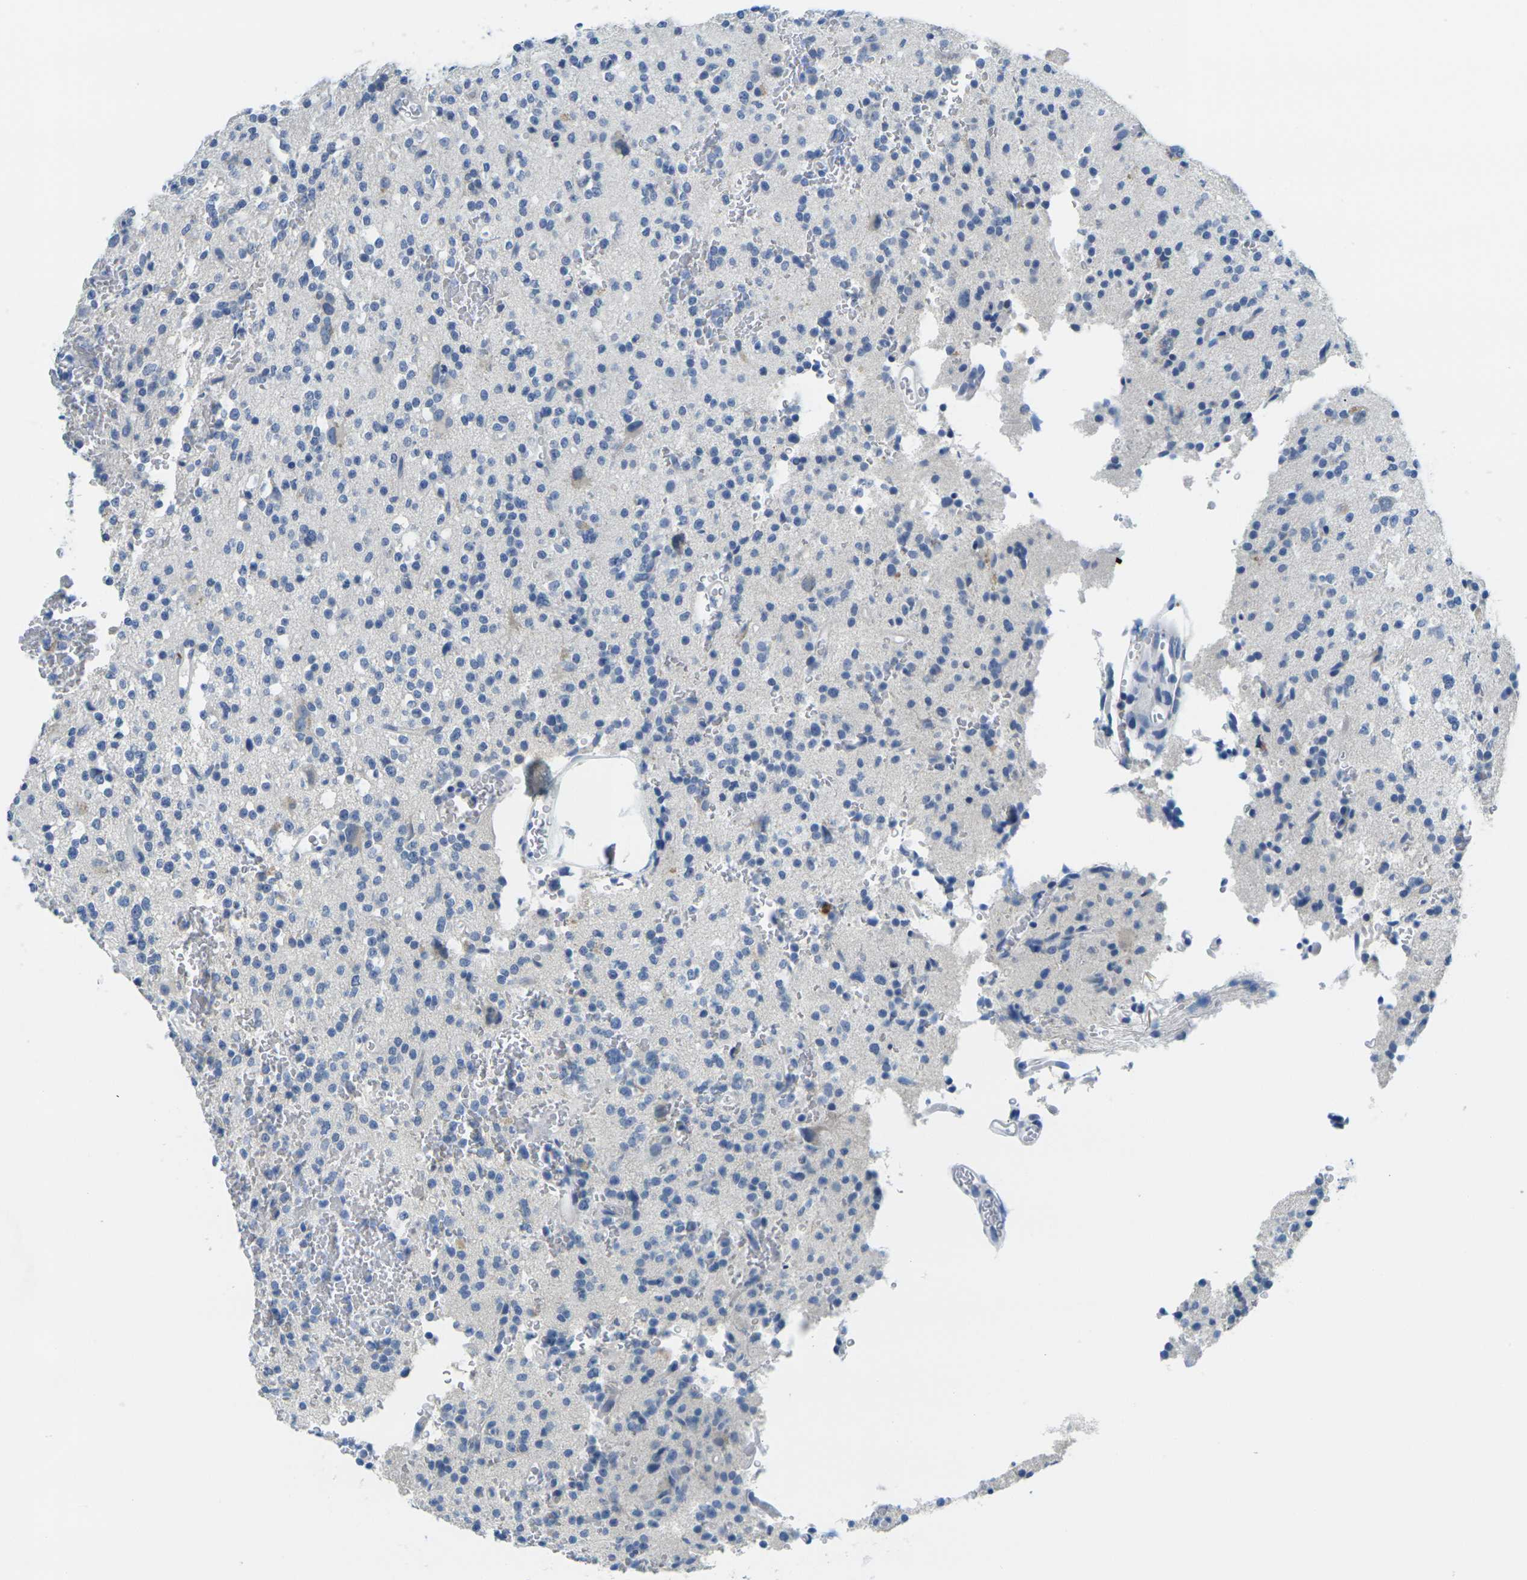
{"staining": {"intensity": "negative", "quantity": "none", "location": "none"}, "tissue": "glioma", "cell_type": "Tumor cells", "image_type": "cancer", "snomed": [{"axis": "morphology", "description": "Glioma, malignant, High grade"}, {"axis": "topography", "description": "Brain"}], "caption": "Human malignant glioma (high-grade) stained for a protein using IHC reveals no positivity in tumor cells.", "gene": "FAM3D", "patient": {"sex": "male", "age": 47}}